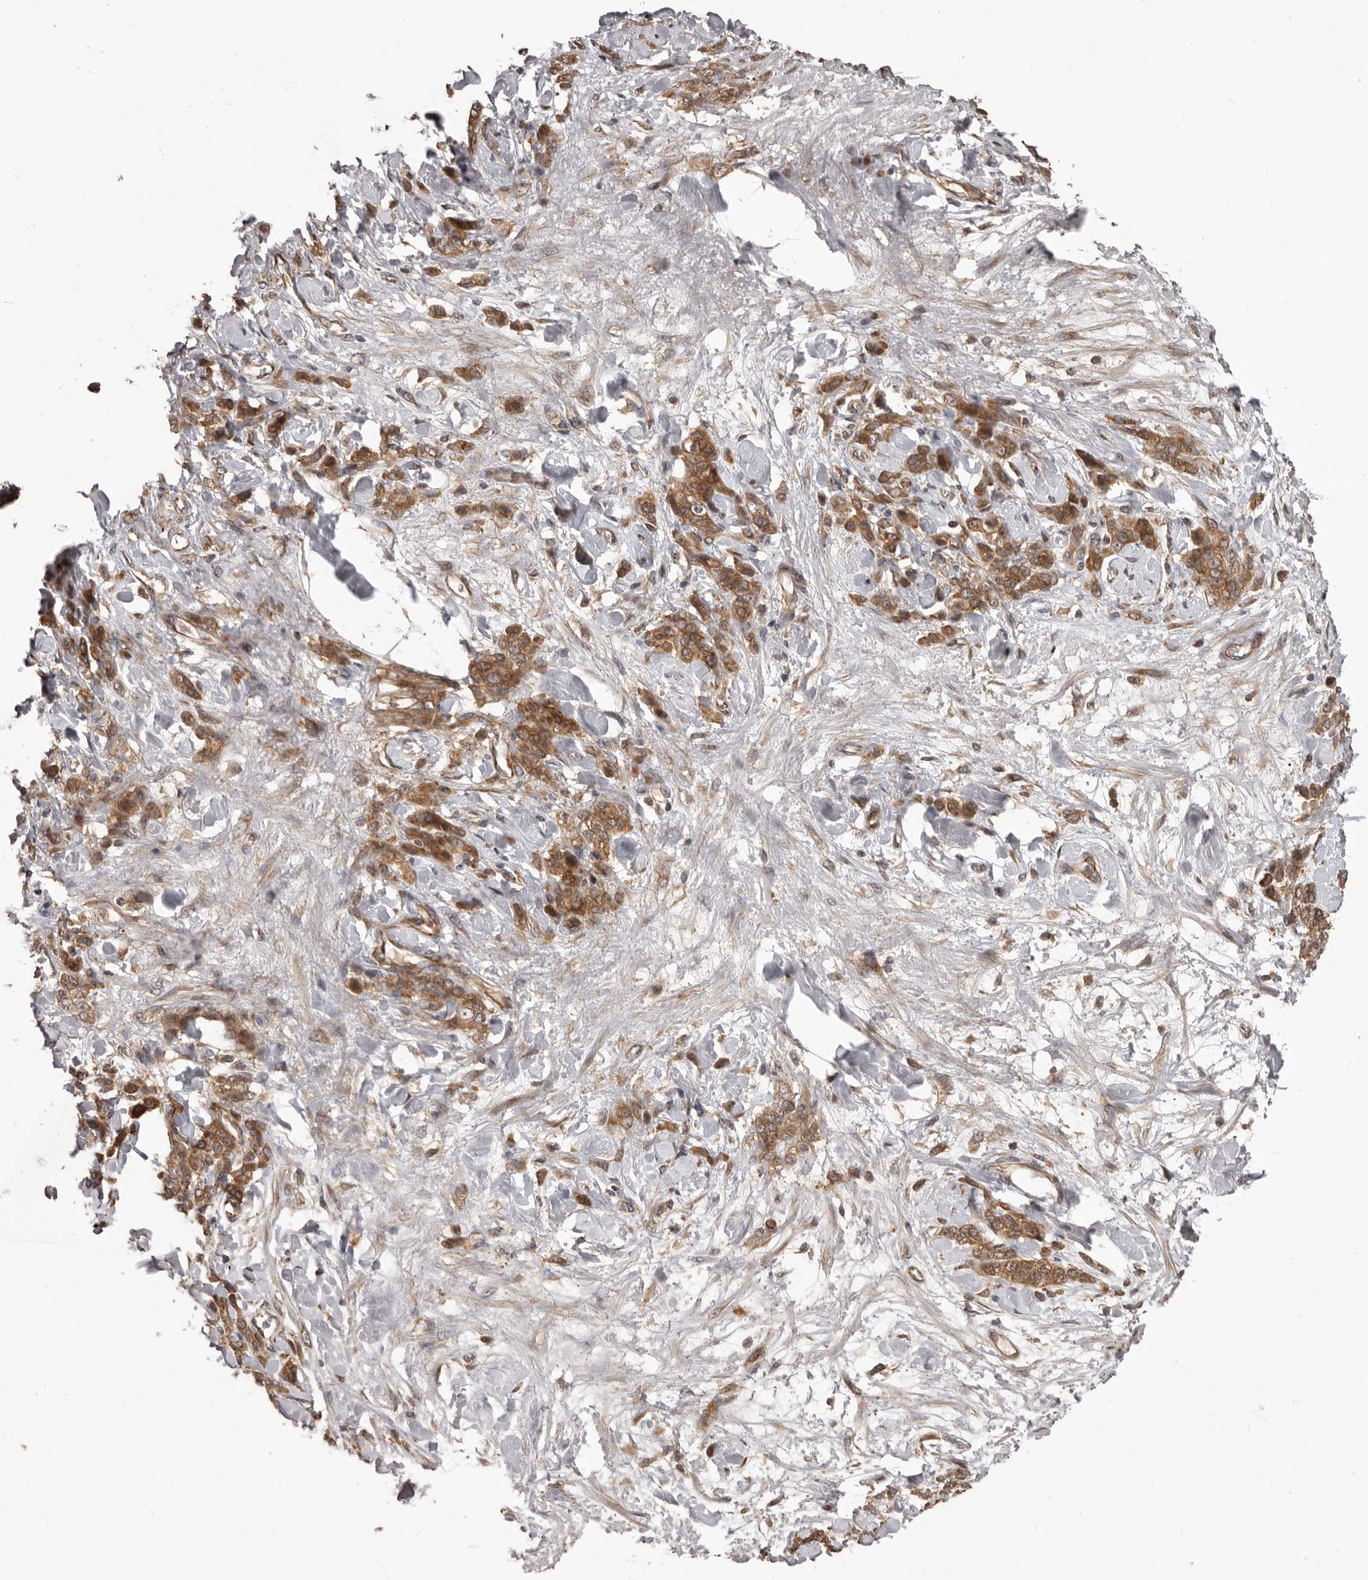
{"staining": {"intensity": "moderate", "quantity": ">75%", "location": "cytoplasmic/membranous"}, "tissue": "stomach cancer", "cell_type": "Tumor cells", "image_type": "cancer", "snomed": [{"axis": "morphology", "description": "Normal tissue, NOS"}, {"axis": "morphology", "description": "Adenocarcinoma, NOS"}, {"axis": "topography", "description": "Stomach"}], "caption": "IHC (DAB (3,3'-diaminobenzidine)) staining of stomach cancer exhibits moderate cytoplasmic/membranous protein expression in approximately >75% of tumor cells. Nuclei are stained in blue.", "gene": "HBS1L", "patient": {"sex": "male", "age": 82}}